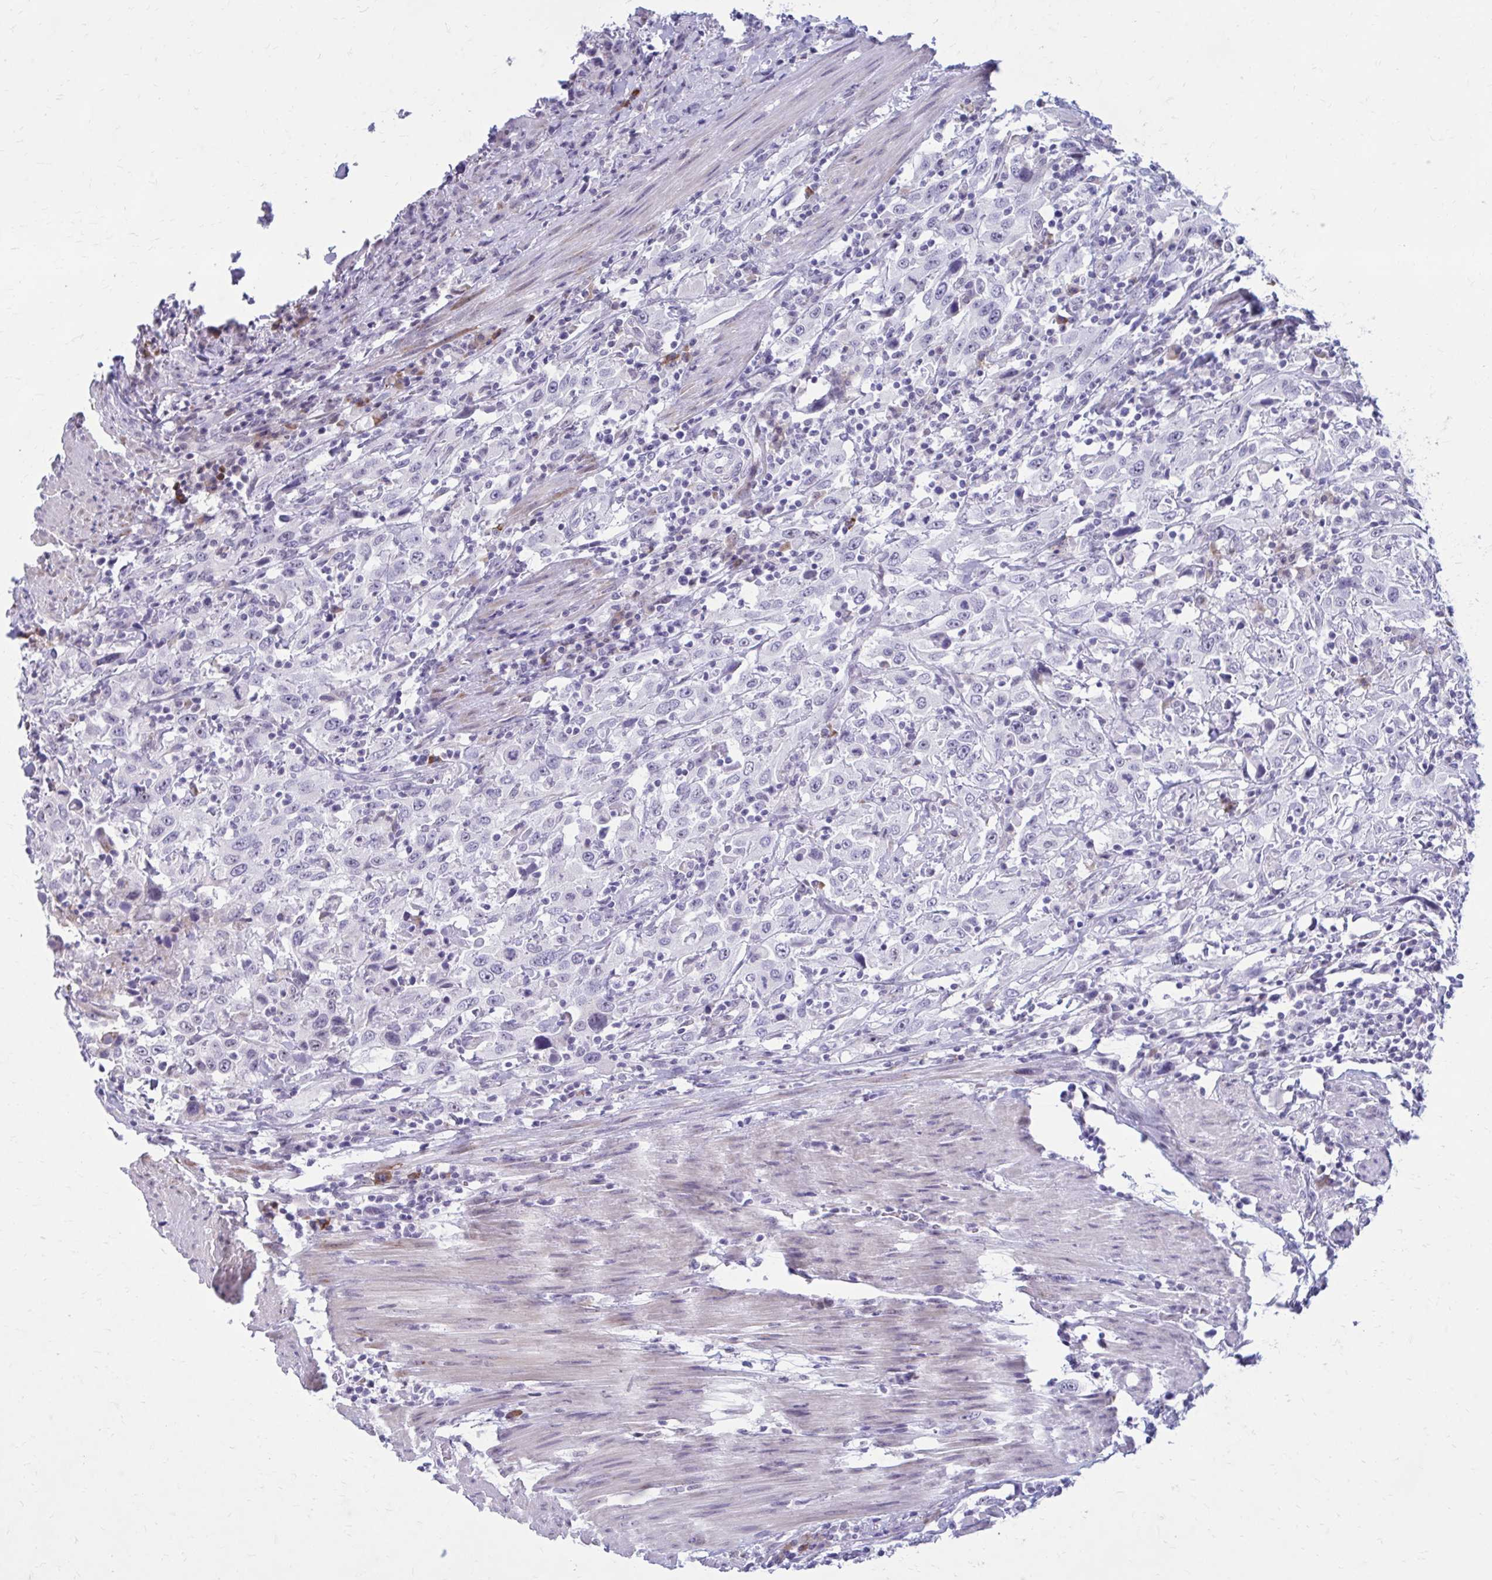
{"staining": {"intensity": "negative", "quantity": "none", "location": "none"}, "tissue": "urothelial cancer", "cell_type": "Tumor cells", "image_type": "cancer", "snomed": [{"axis": "morphology", "description": "Urothelial carcinoma, High grade"}, {"axis": "topography", "description": "Urinary bladder"}], "caption": "This is a photomicrograph of immunohistochemistry staining of urothelial cancer, which shows no expression in tumor cells.", "gene": "PROSER1", "patient": {"sex": "male", "age": 61}}